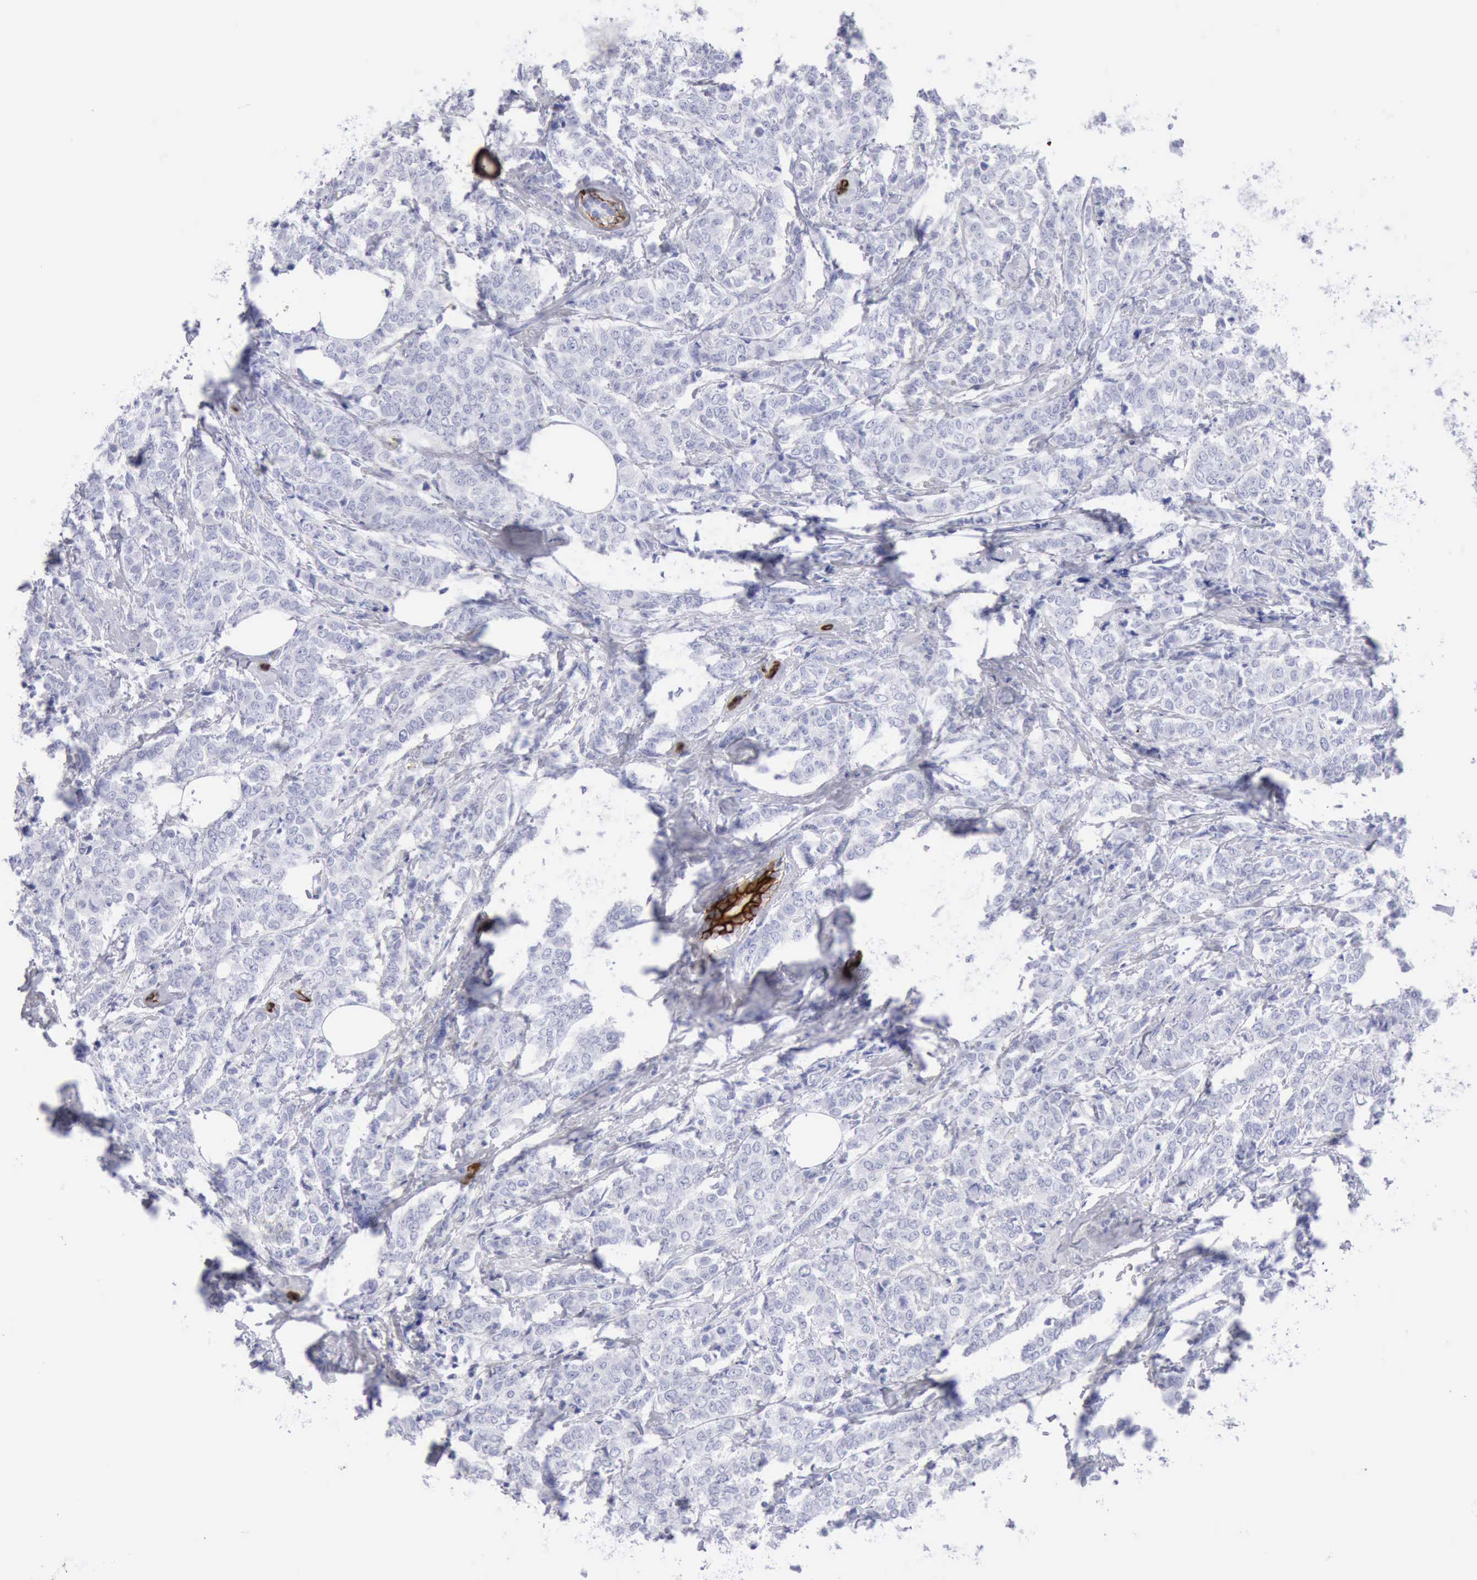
{"staining": {"intensity": "negative", "quantity": "none", "location": "none"}, "tissue": "breast cancer", "cell_type": "Tumor cells", "image_type": "cancer", "snomed": [{"axis": "morphology", "description": "Lobular carcinoma"}, {"axis": "topography", "description": "Breast"}], "caption": "A high-resolution micrograph shows immunohistochemistry staining of breast cancer, which shows no significant staining in tumor cells.", "gene": "KRT5", "patient": {"sex": "female", "age": 60}}